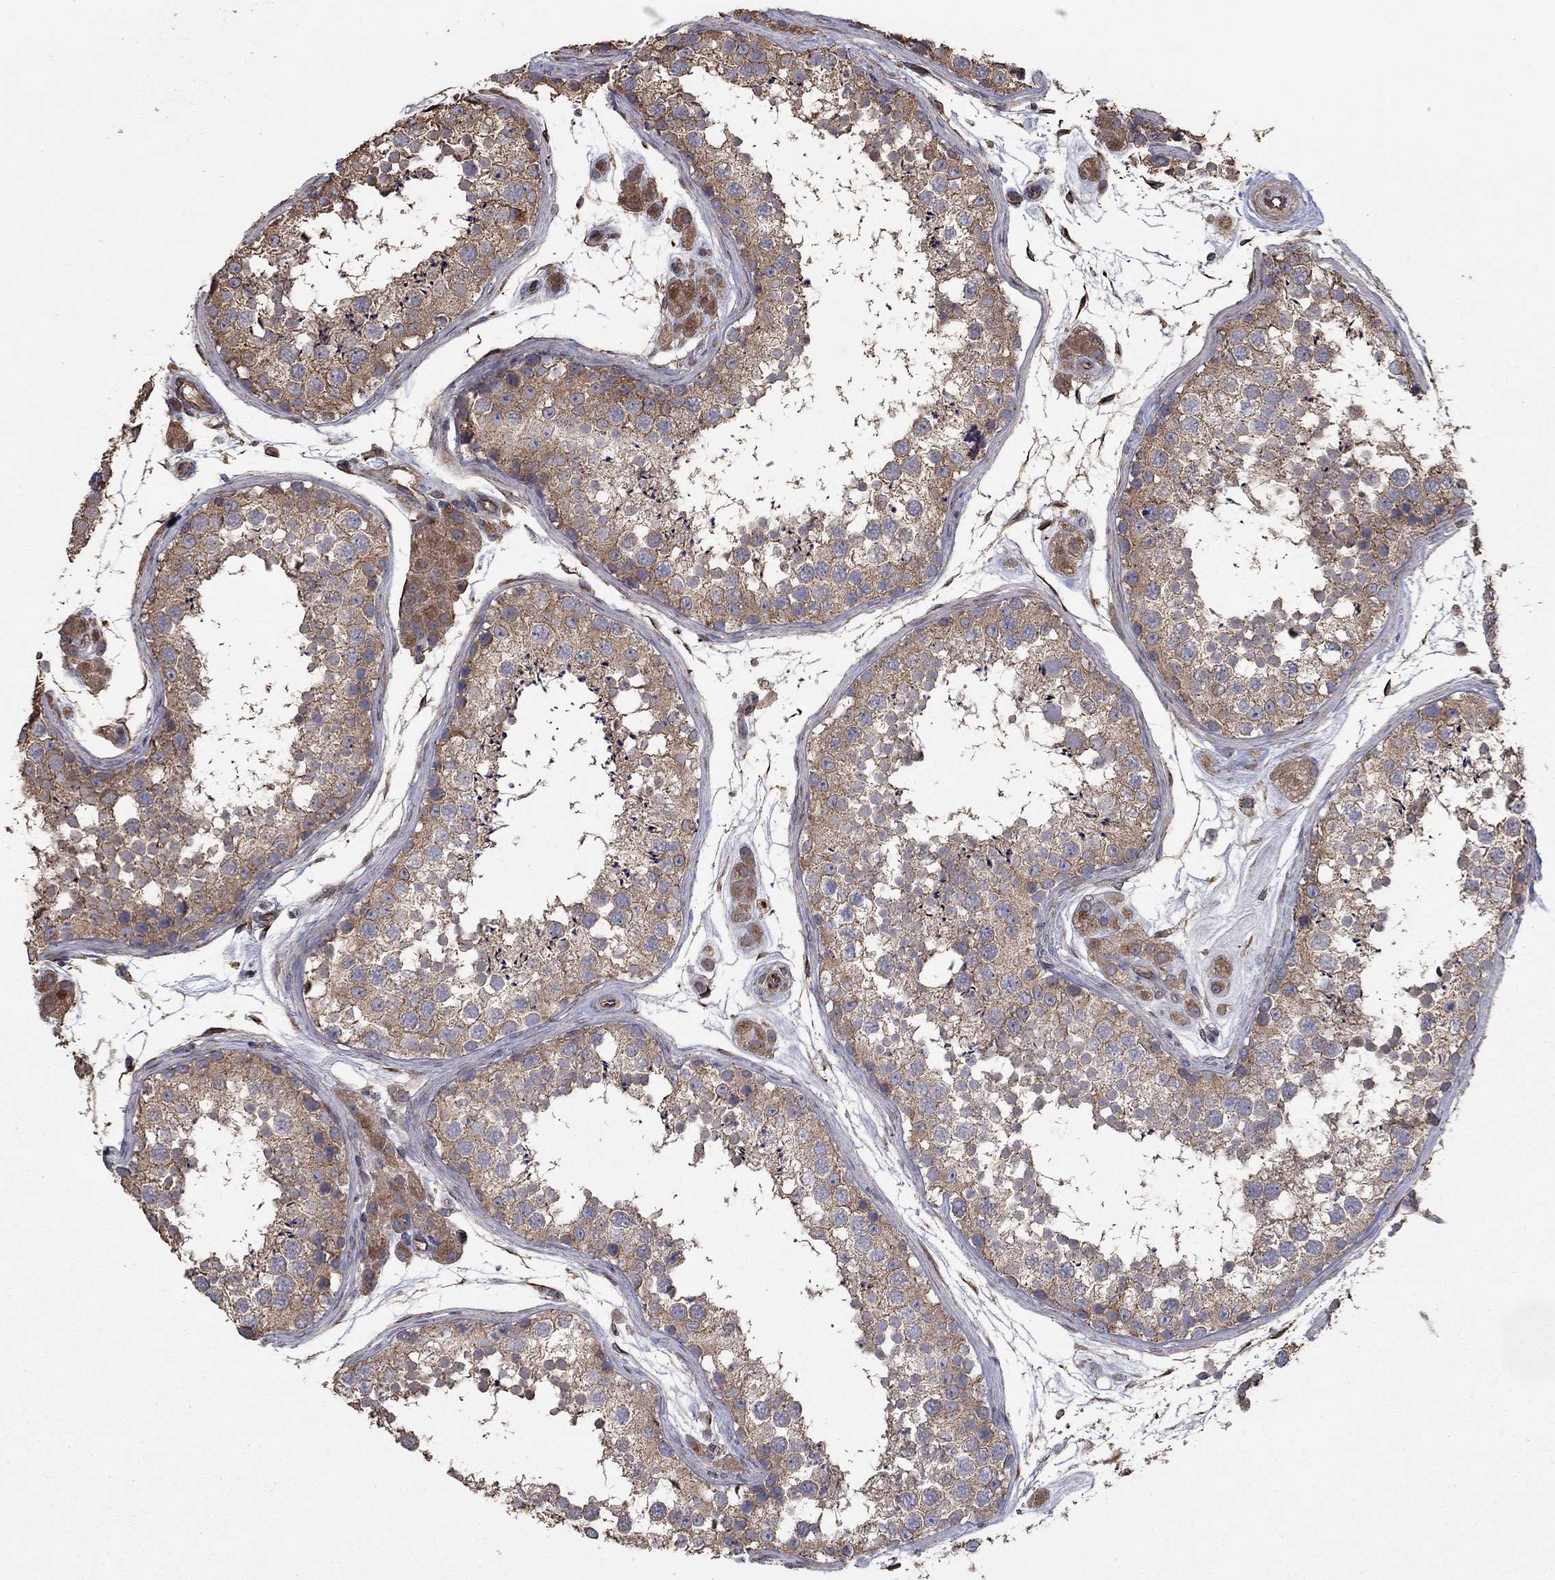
{"staining": {"intensity": "moderate", "quantity": "25%-75%", "location": "cytoplasmic/membranous"}, "tissue": "testis", "cell_type": "Cells in seminiferous ducts", "image_type": "normal", "snomed": [{"axis": "morphology", "description": "Normal tissue, NOS"}, {"axis": "topography", "description": "Testis"}], "caption": "Human testis stained with a brown dye exhibits moderate cytoplasmic/membranous positive staining in approximately 25%-75% of cells in seminiferous ducts.", "gene": "FLT4", "patient": {"sex": "male", "age": 41}}